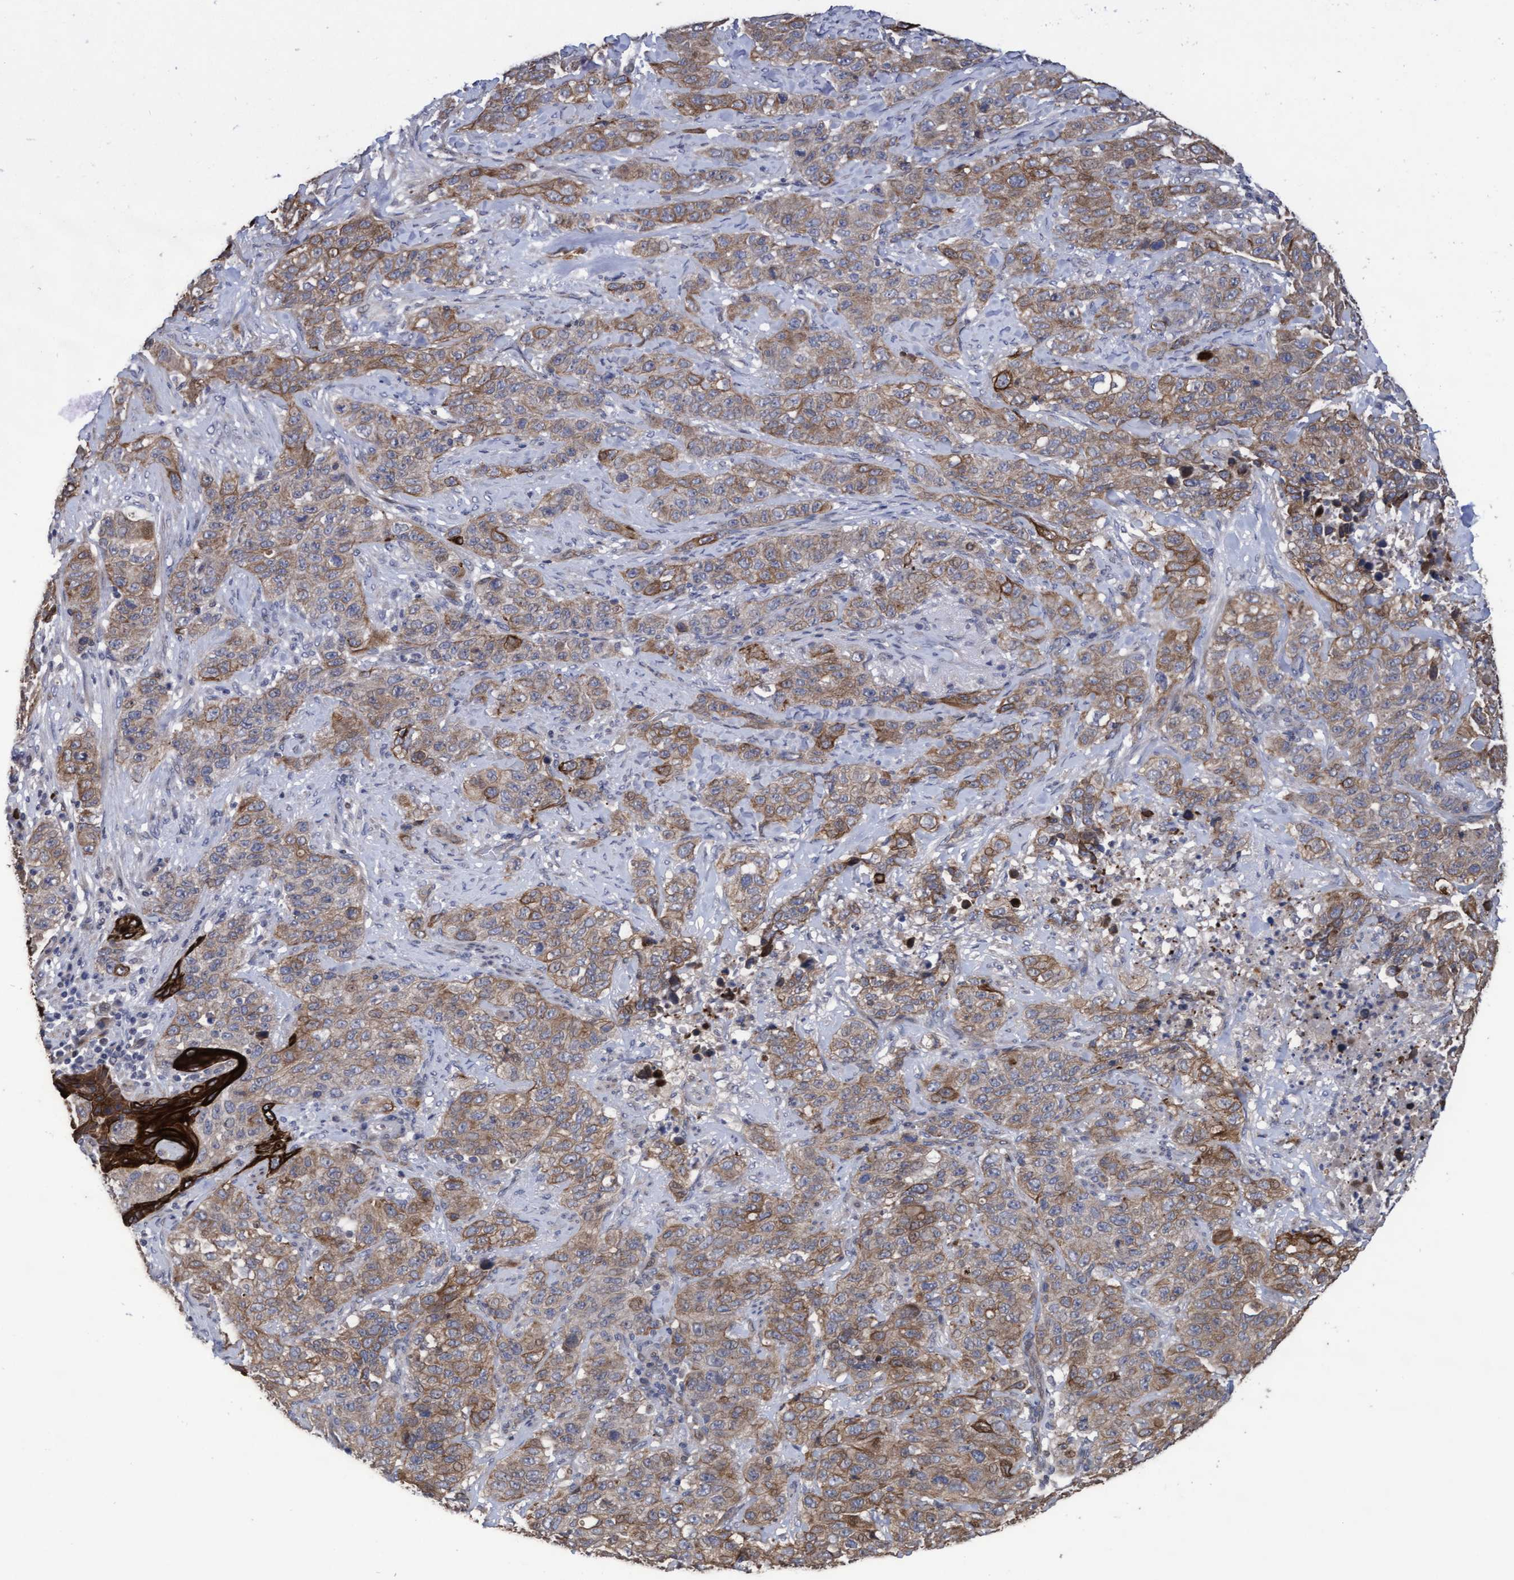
{"staining": {"intensity": "moderate", "quantity": ">75%", "location": "cytoplasmic/membranous"}, "tissue": "stomach cancer", "cell_type": "Tumor cells", "image_type": "cancer", "snomed": [{"axis": "morphology", "description": "Adenocarcinoma, NOS"}, {"axis": "topography", "description": "Stomach"}], "caption": "A brown stain highlights moderate cytoplasmic/membranous expression of a protein in adenocarcinoma (stomach) tumor cells.", "gene": "KRT24", "patient": {"sex": "male", "age": 48}}